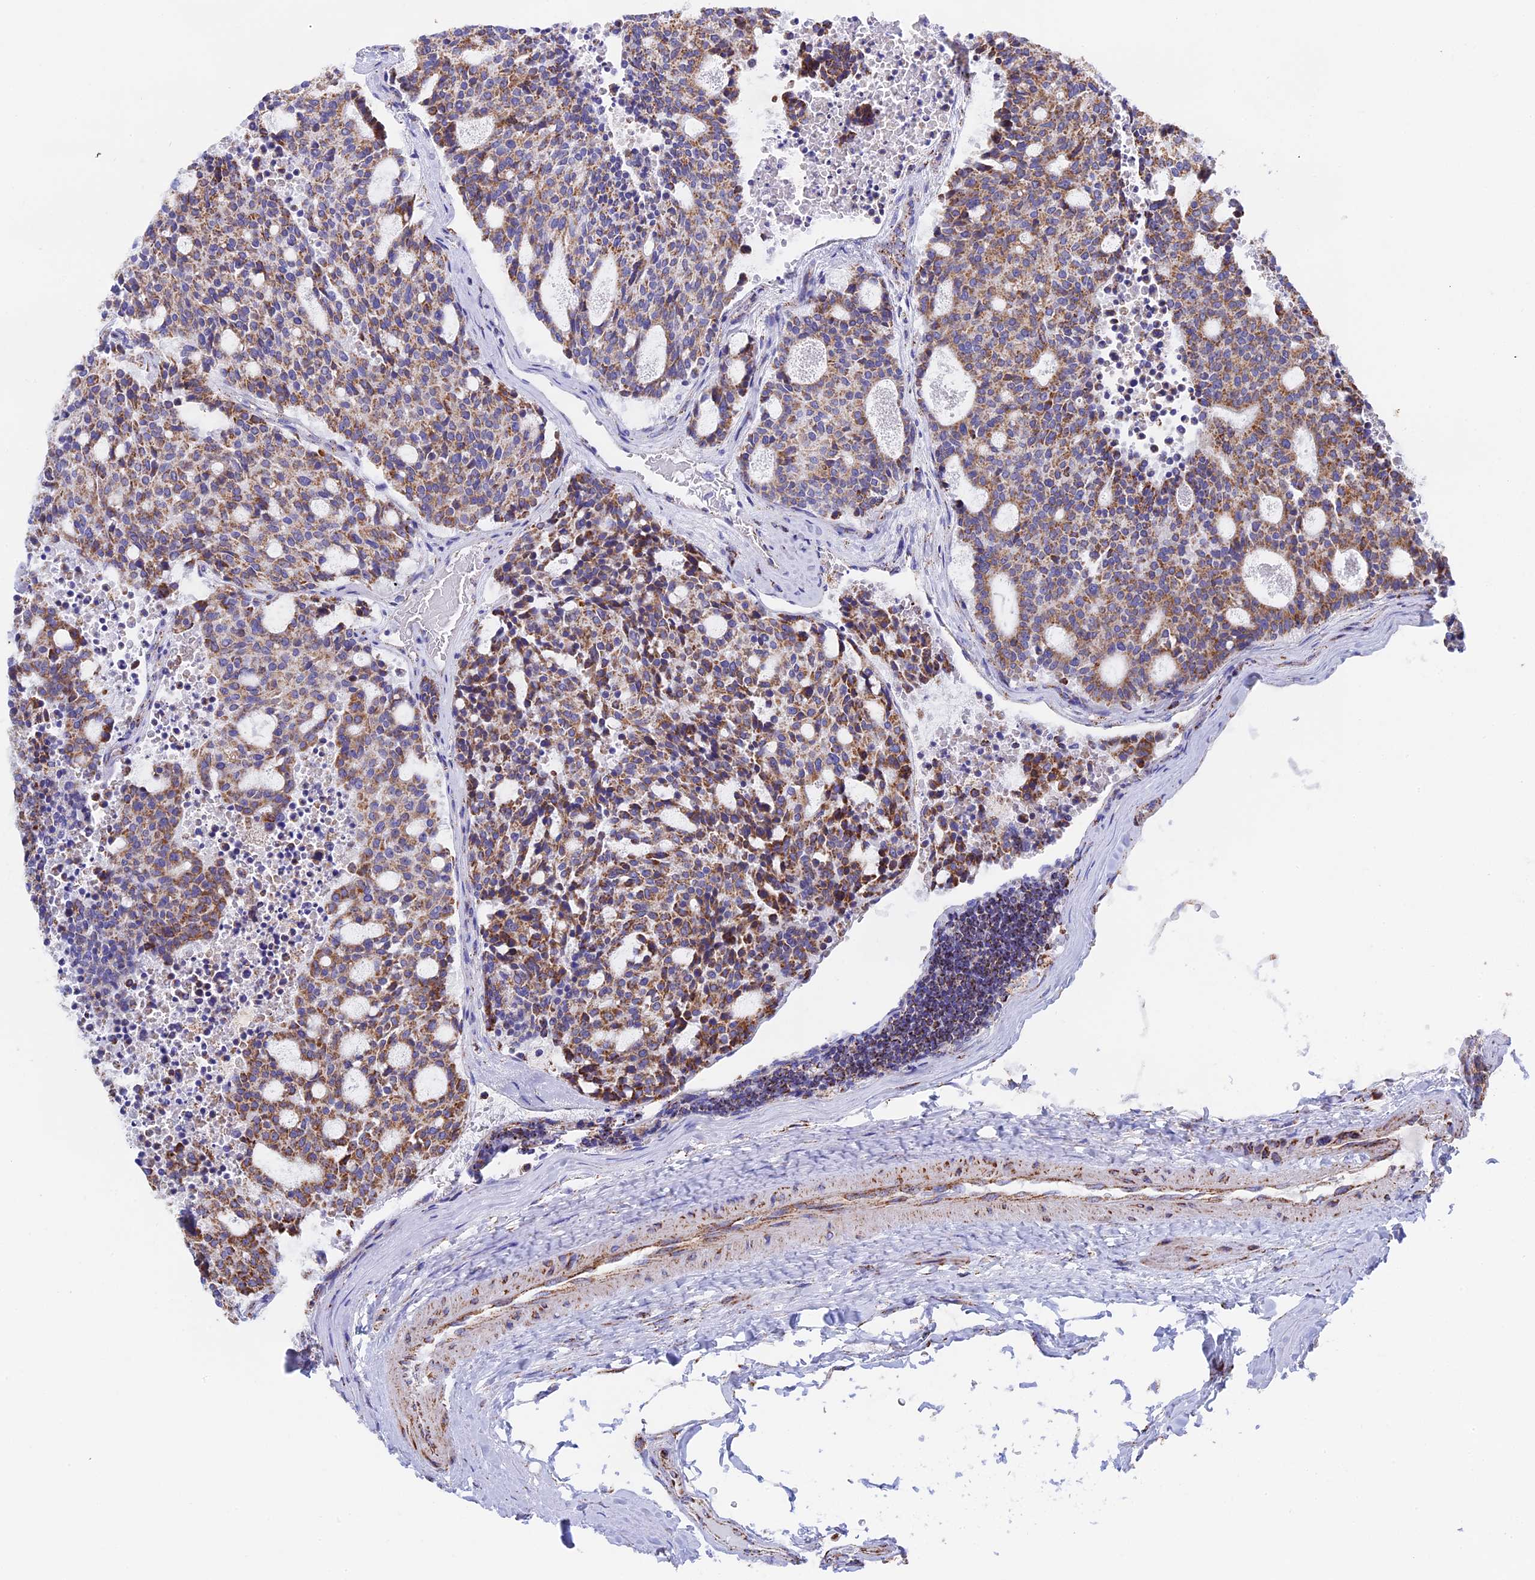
{"staining": {"intensity": "moderate", "quantity": ">75%", "location": "cytoplasmic/membranous"}, "tissue": "carcinoid", "cell_type": "Tumor cells", "image_type": "cancer", "snomed": [{"axis": "morphology", "description": "Carcinoid, malignant, NOS"}, {"axis": "topography", "description": "Pancreas"}], "caption": "Moderate cytoplasmic/membranous positivity is appreciated in approximately >75% of tumor cells in malignant carcinoid.", "gene": "NDUFA5", "patient": {"sex": "female", "age": 54}}